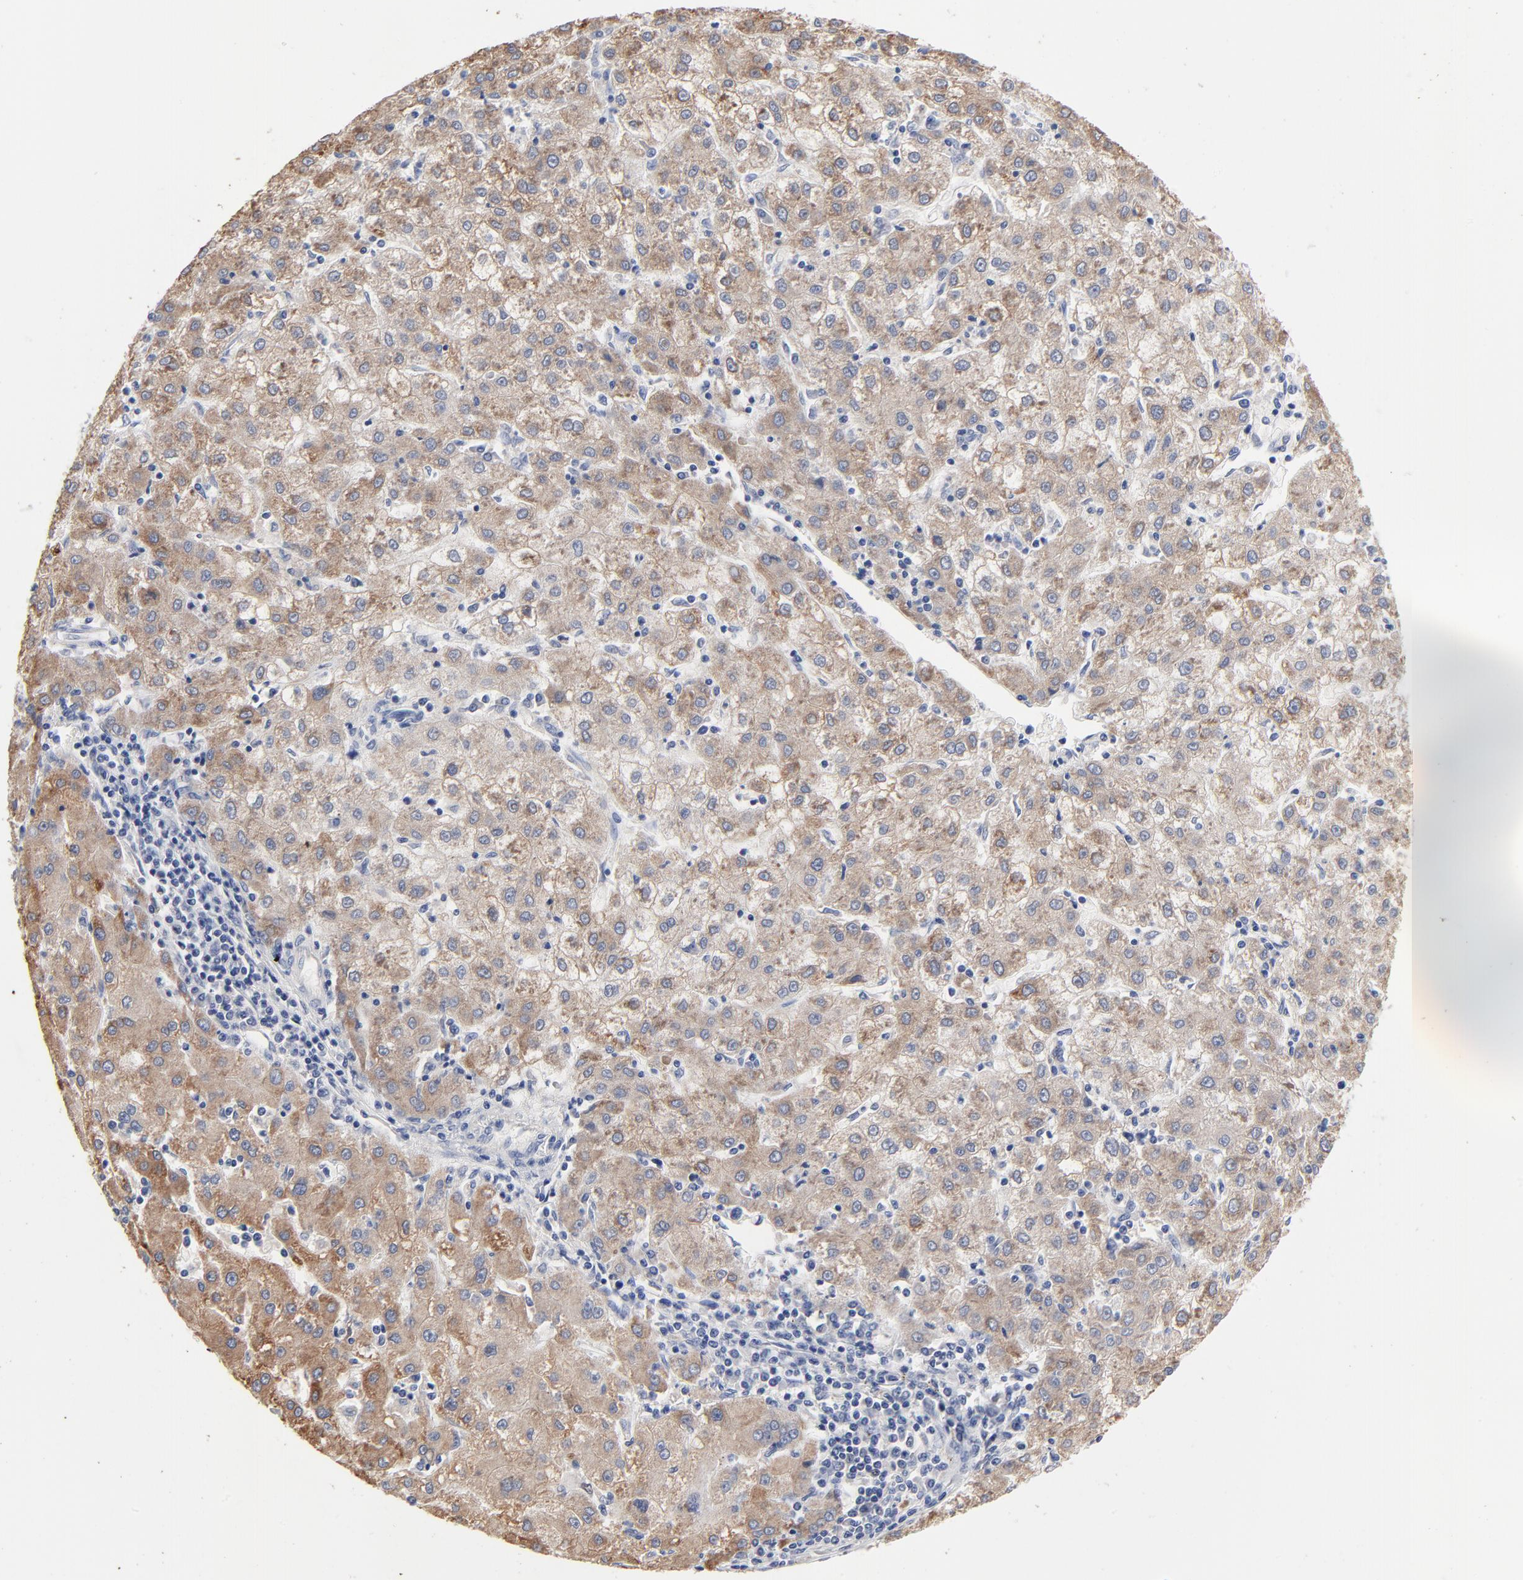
{"staining": {"intensity": "moderate", "quantity": ">75%", "location": "cytoplasmic/membranous"}, "tissue": "liver cancer", "cell_type": "Tumor cells", "image_type": "cancer", "snomed": [{"axis": "morphology", "description": "Carcinoma, Hepatocellular, NOS"}, {"axis": "topography", "description": "Liver"}], "caption": "Immunohistochemistry (IHC) (DAB) staining of human liver cancer (hepatocellular carcinoma) exhibits moderate cytoplasmic/membranous protein expression in approximately >75% of tumor cells.", "gene": "AADAC", "patient": {"sex": "male", "age": 72}}